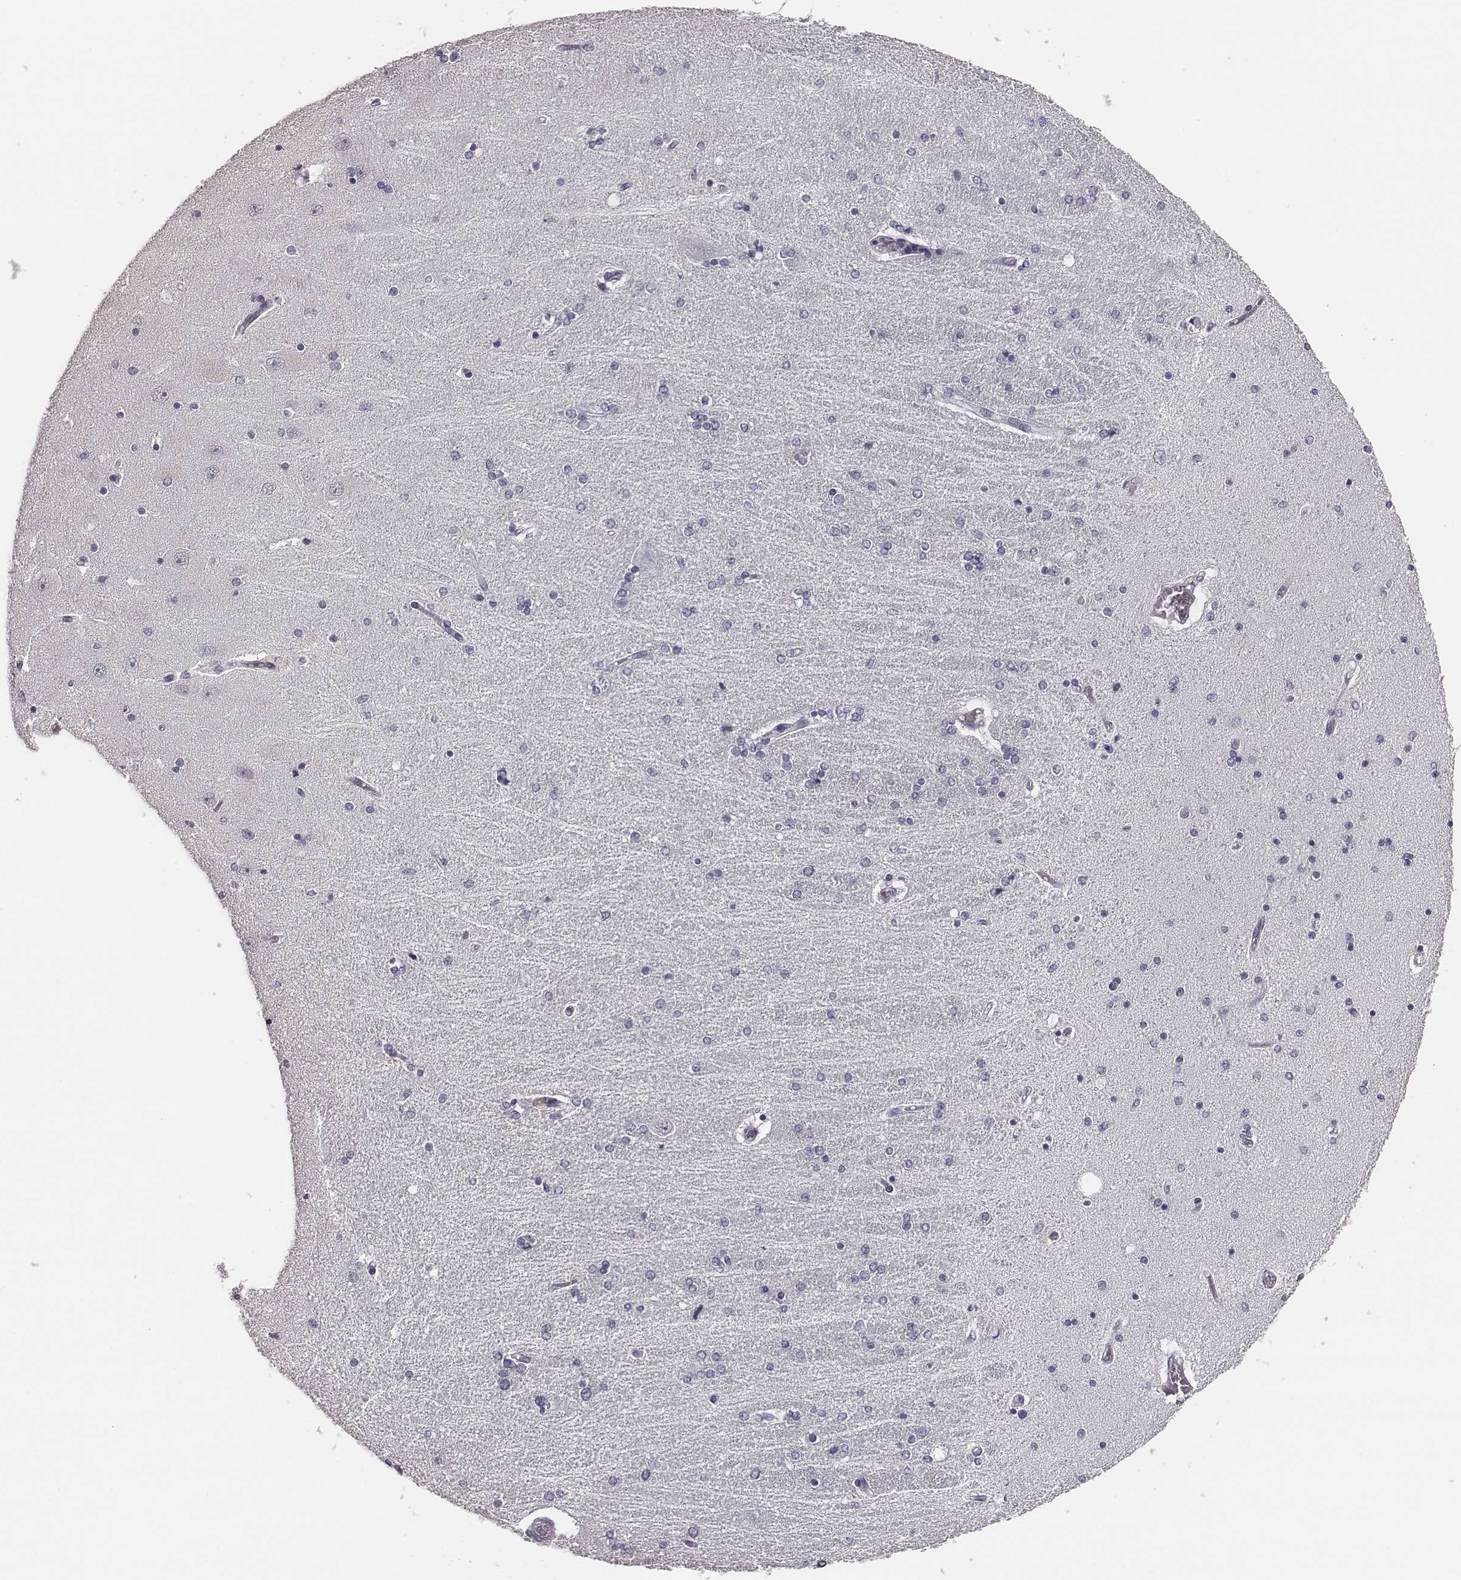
{"staining": {"intensity": "negative", "quantity": "none", "location": "none"}, "tissue": "hippocampus", "cell_type": "Glial cells", "image_type": "normal", "snomed": [{"axis": "morphology", "description": "Normal tissue, NOS"}, {"axis": "topography", "description": "Hippocampus"}], "caption": "Normal hippocampus was stained to show a protein in brown. There is no significant positivity in glial cells. (Stains: DAB (3,3'-diaminobenzidine) immunohistochemistry with hematoxylin counter stain, Microscopy: brightfield microscopy at high magnification).", "gene": "CSHL1", "patient": {"sex": "female", "age": 54}}